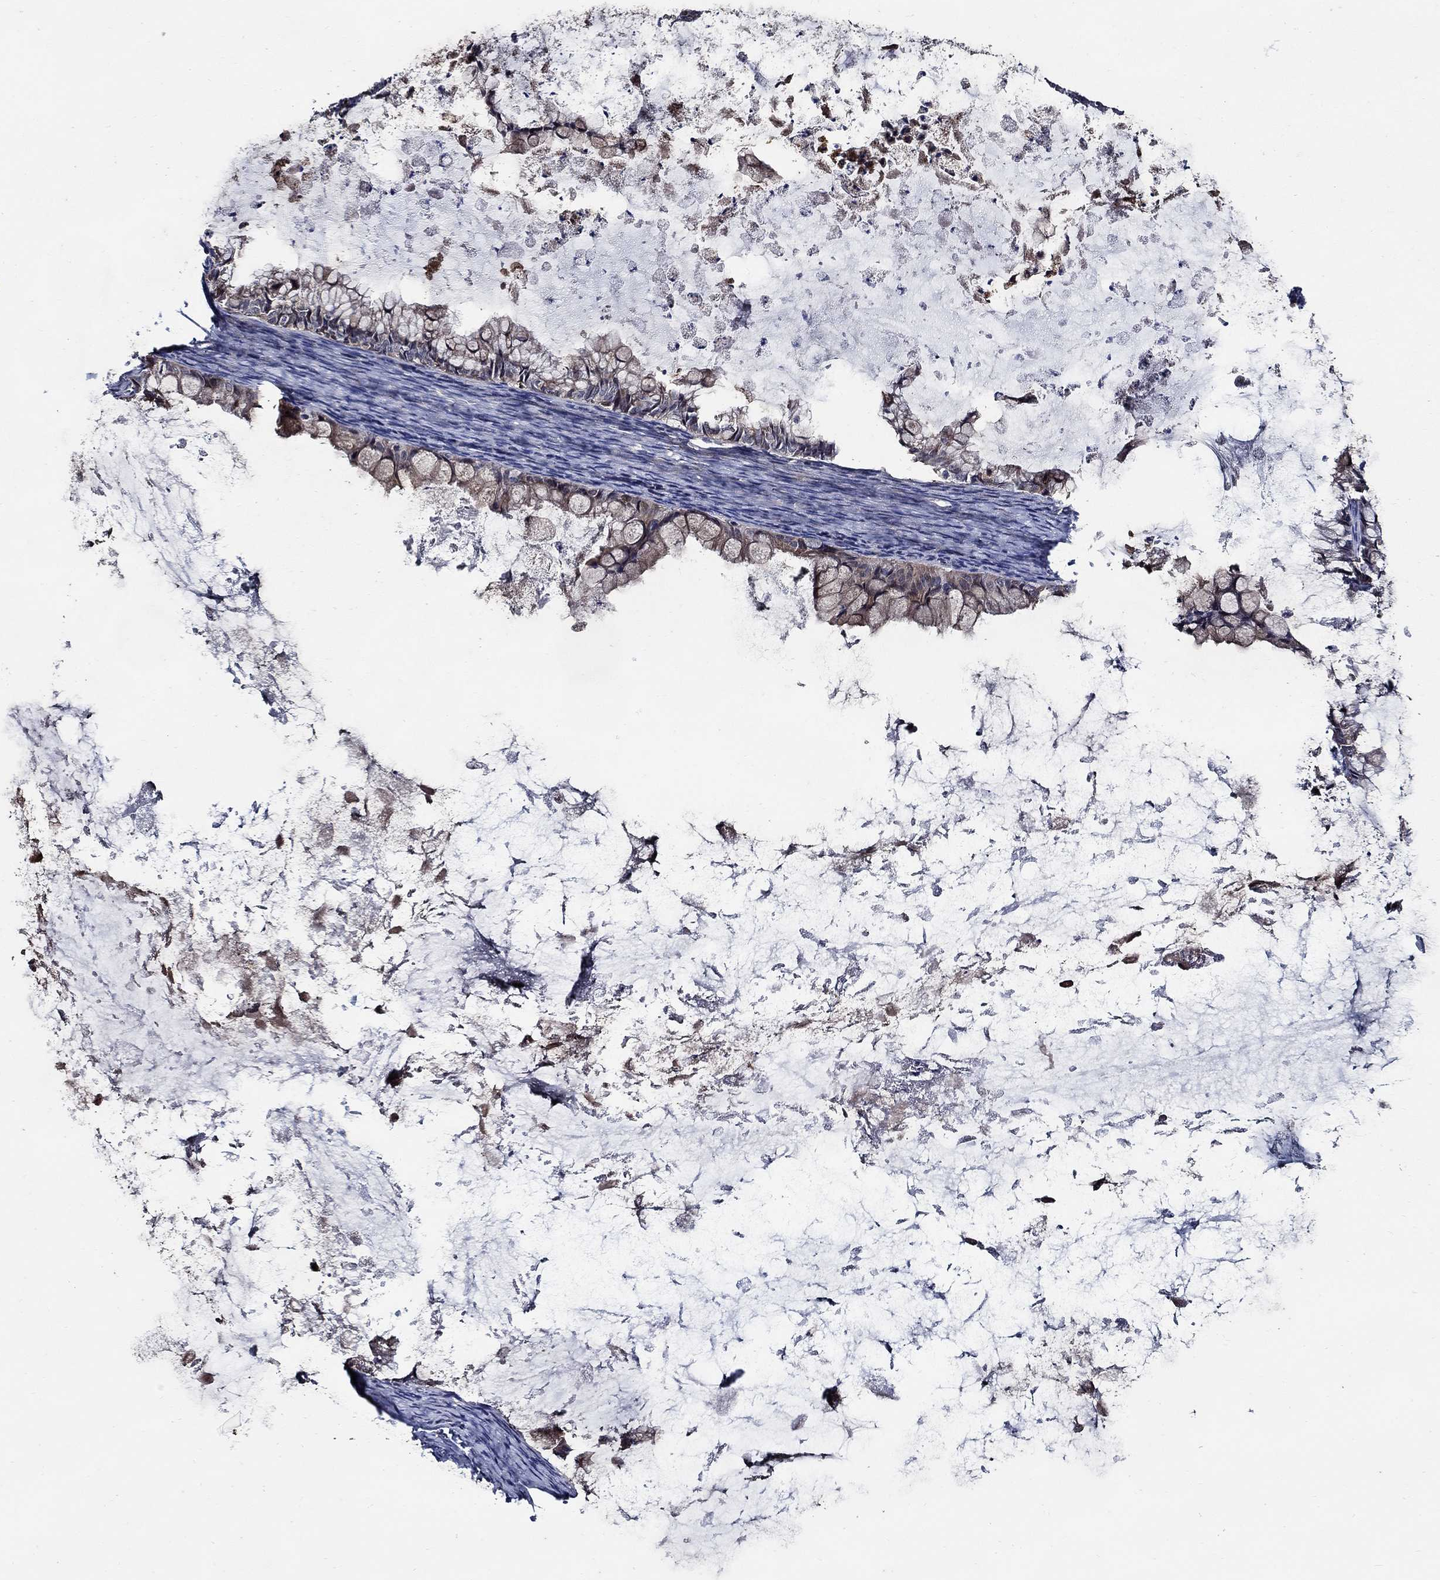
{"staining": {"intensity": "weak", "quantity": "25%-75%", "location": "cytoplasmic/membranous"}, "tissue": "ovarian cancer", "cell_type": "Tumor cells", "image_type": "cancer", "snomed": [{"axis": "morphology", "description": "Cystadenocarcinoma, mucinous, NOS"}, {"axis": "topography", "description": "Ovary"}], "caption": "Human ovarian cancer stained for a protein (brown) demonstrates weak cytoplasmic/membranous positive positivity in approximately 25%-75% of tumor cells.", "gene": "WDR53", "patient": {"sex": "female", "age": 35}}